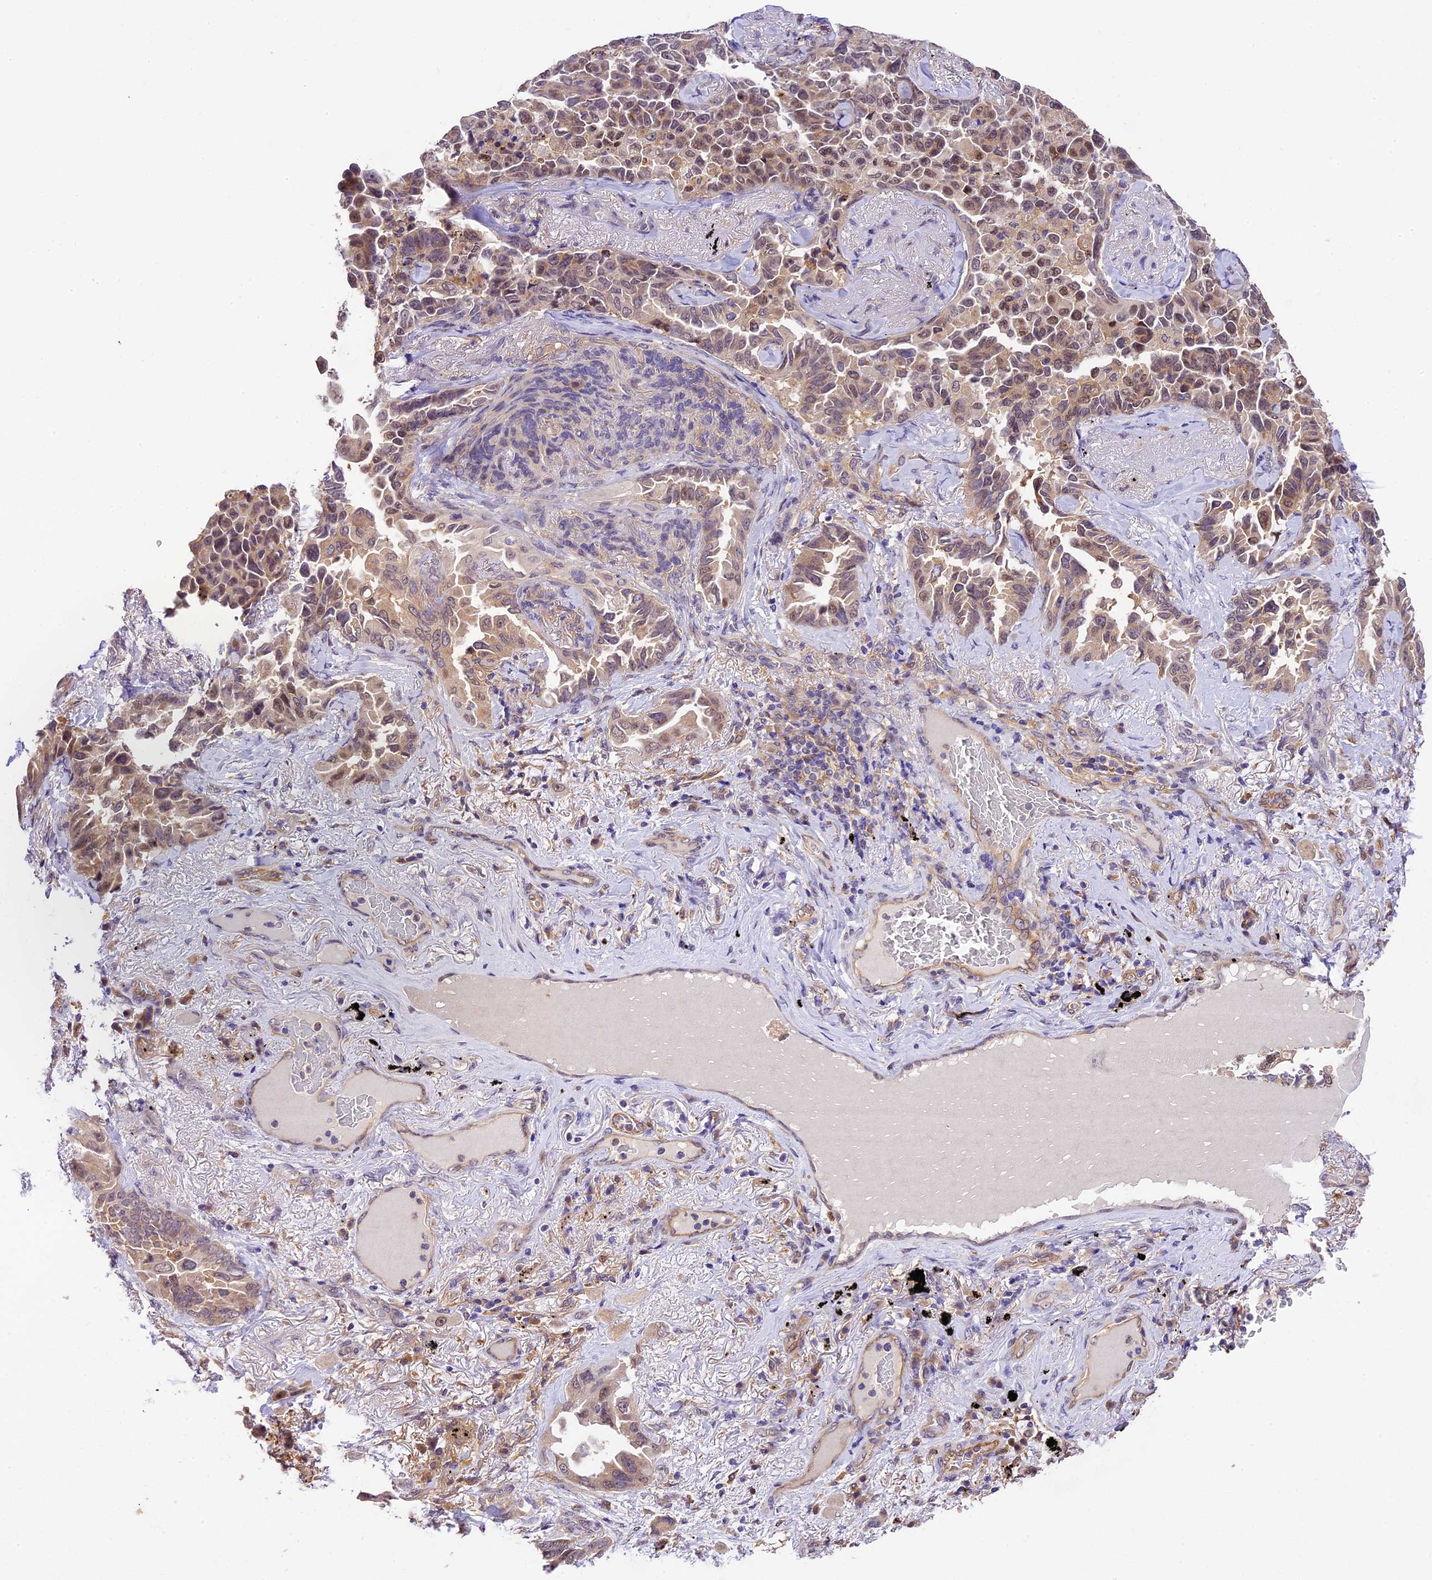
{"staining": {"intensity": "moderate", "quantity": "<25%", "location": "cytoplasmic/membranous,nuclear"}, "tissue": "lung cancer", "cell_type": "Tumor cells", "image_type": "cancer", "snomed": [{"axis": "morphology", "description": "Adenocarcinoma, NOS"}, {"axis": "topography", "description": "Lung"}], "caption": "Human lung cancer (adenocarcinoma) stained with a protein marker exhibits moderate staining in tumor cells.", "gene": "NEK8", "patient": {"sex": "female", "age": 67}}